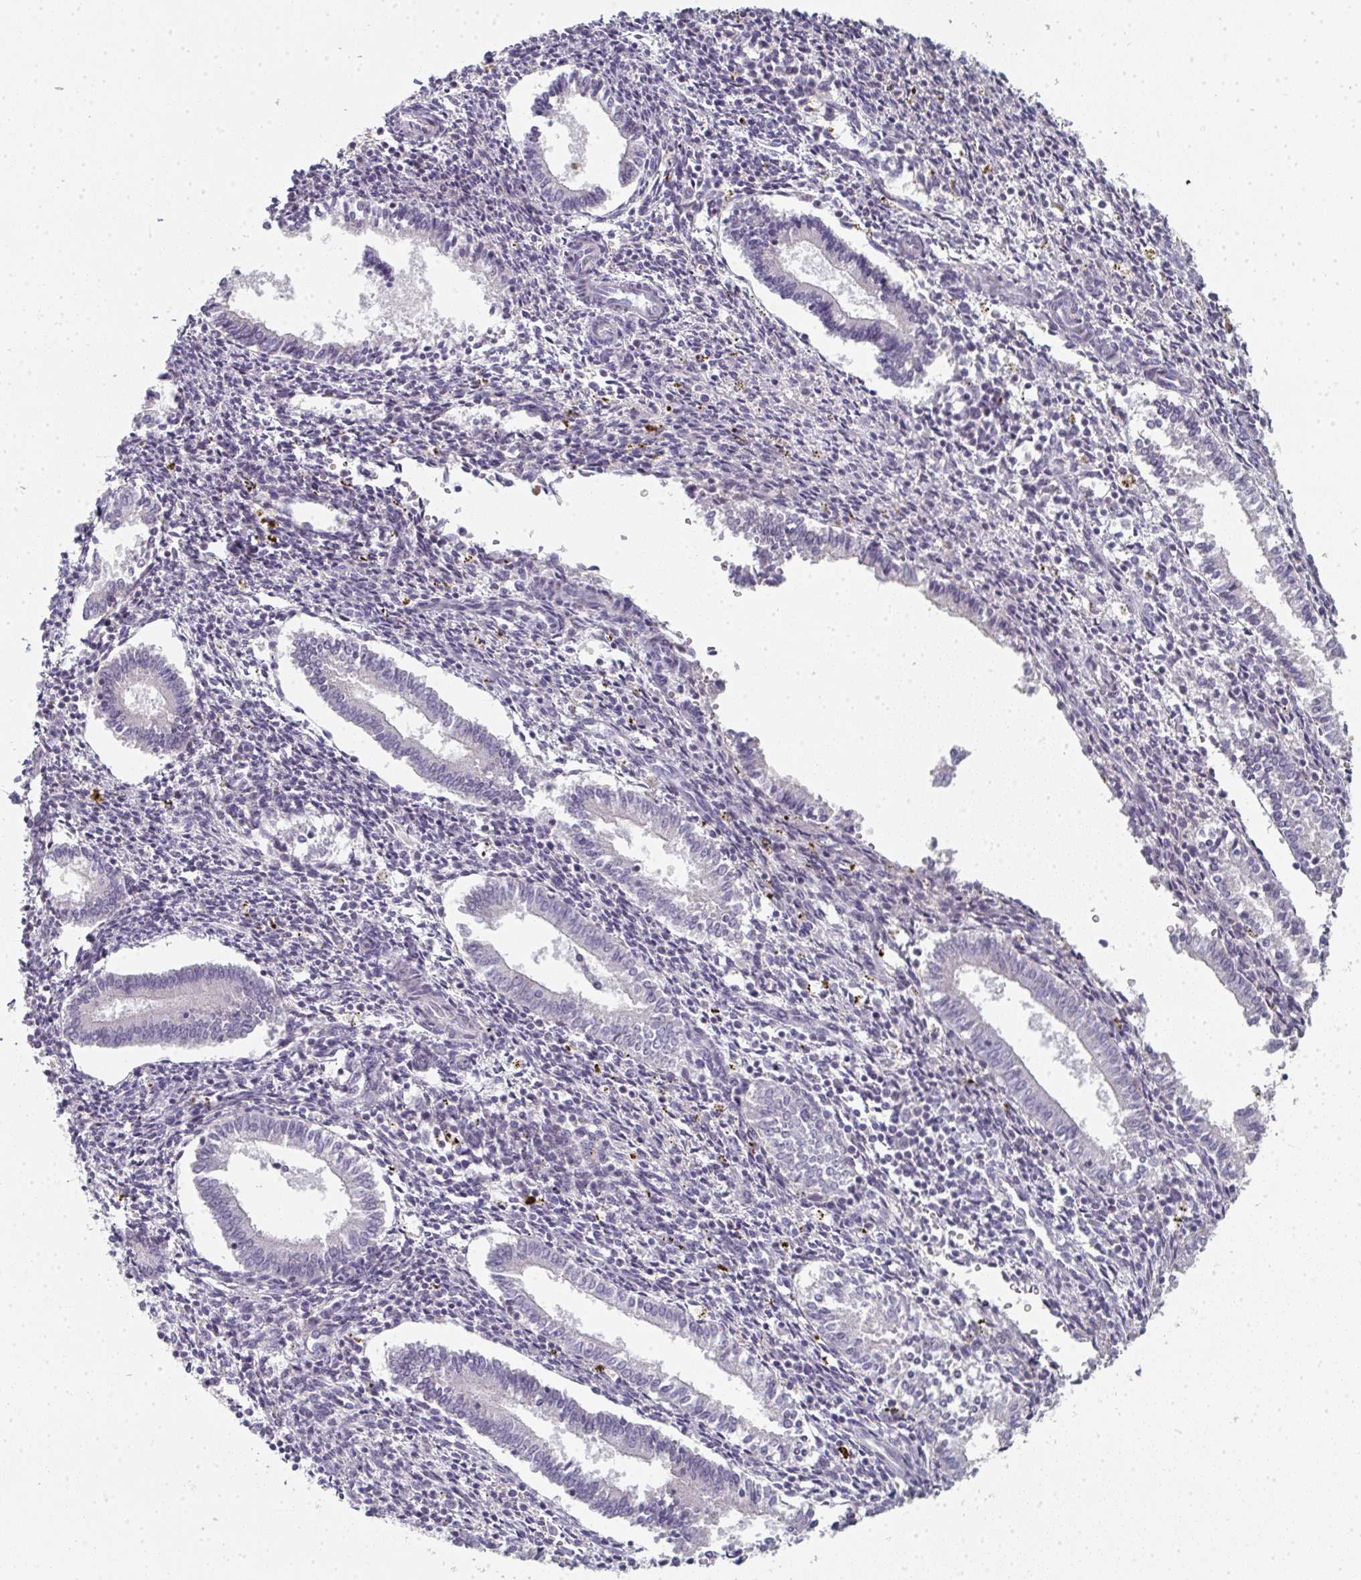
{"staining": {"intensity": "negative", "quantity": "none", "location": "none"}, "tissue": "endometrium", "cell_type": "Cells in endometrial stroma", "image_type": "normal", "snomed": [{"axis": "morphology", "description": "Normal tissue, NOS"}, {"axis": "topography", "description": "Endometrium"}], "caption": "High power microscopy histopathology image of an immunohistochemistry (IHC) micrograph of benign endometrium, revealing no significant staining in cells in endometrial stroma. (DAB IHC, high magnification).", "gene": "A1CF", "patient": {"sex": "female", "age": 41}}